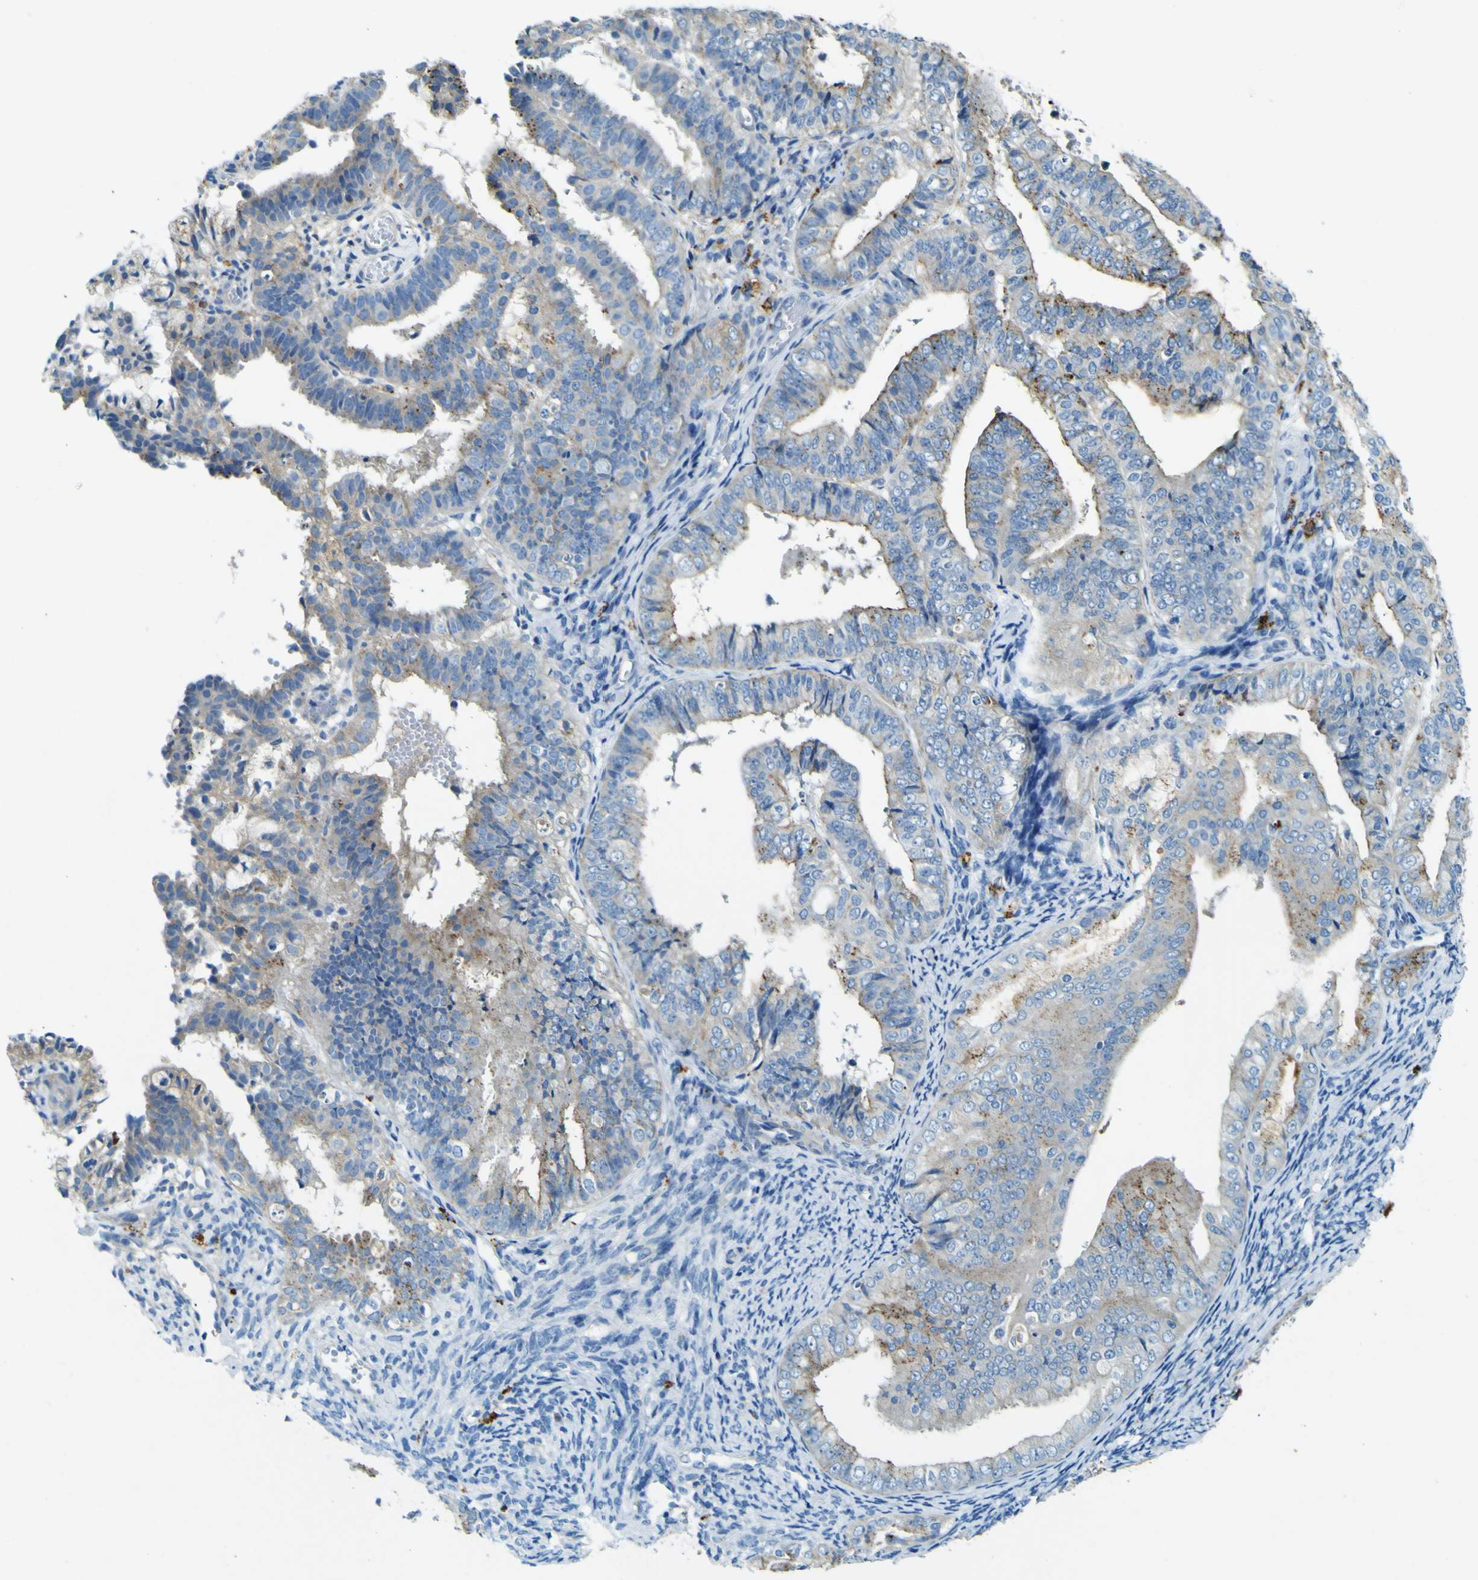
{"staining": {"intensity": "moderate", "quantity": "25%-75%", "location": "cytoplasmic/membranous"}, "tissue": "endometrial cancer", "cell_type": "Tumor cells", "image_type": "cancer", "snomed": [{"axis": "morphology", "description": "Adenocarcinoma, NOS"}, {"axis": "topography", "description": "Endometrium"}], "caption": "Endometrial cancer stained for a protein reveals moderate cytoplasmic/membranous positivity in tumor cells.", "gene": "PDE9A", "patient": {"sex": "female", "age": 63}}